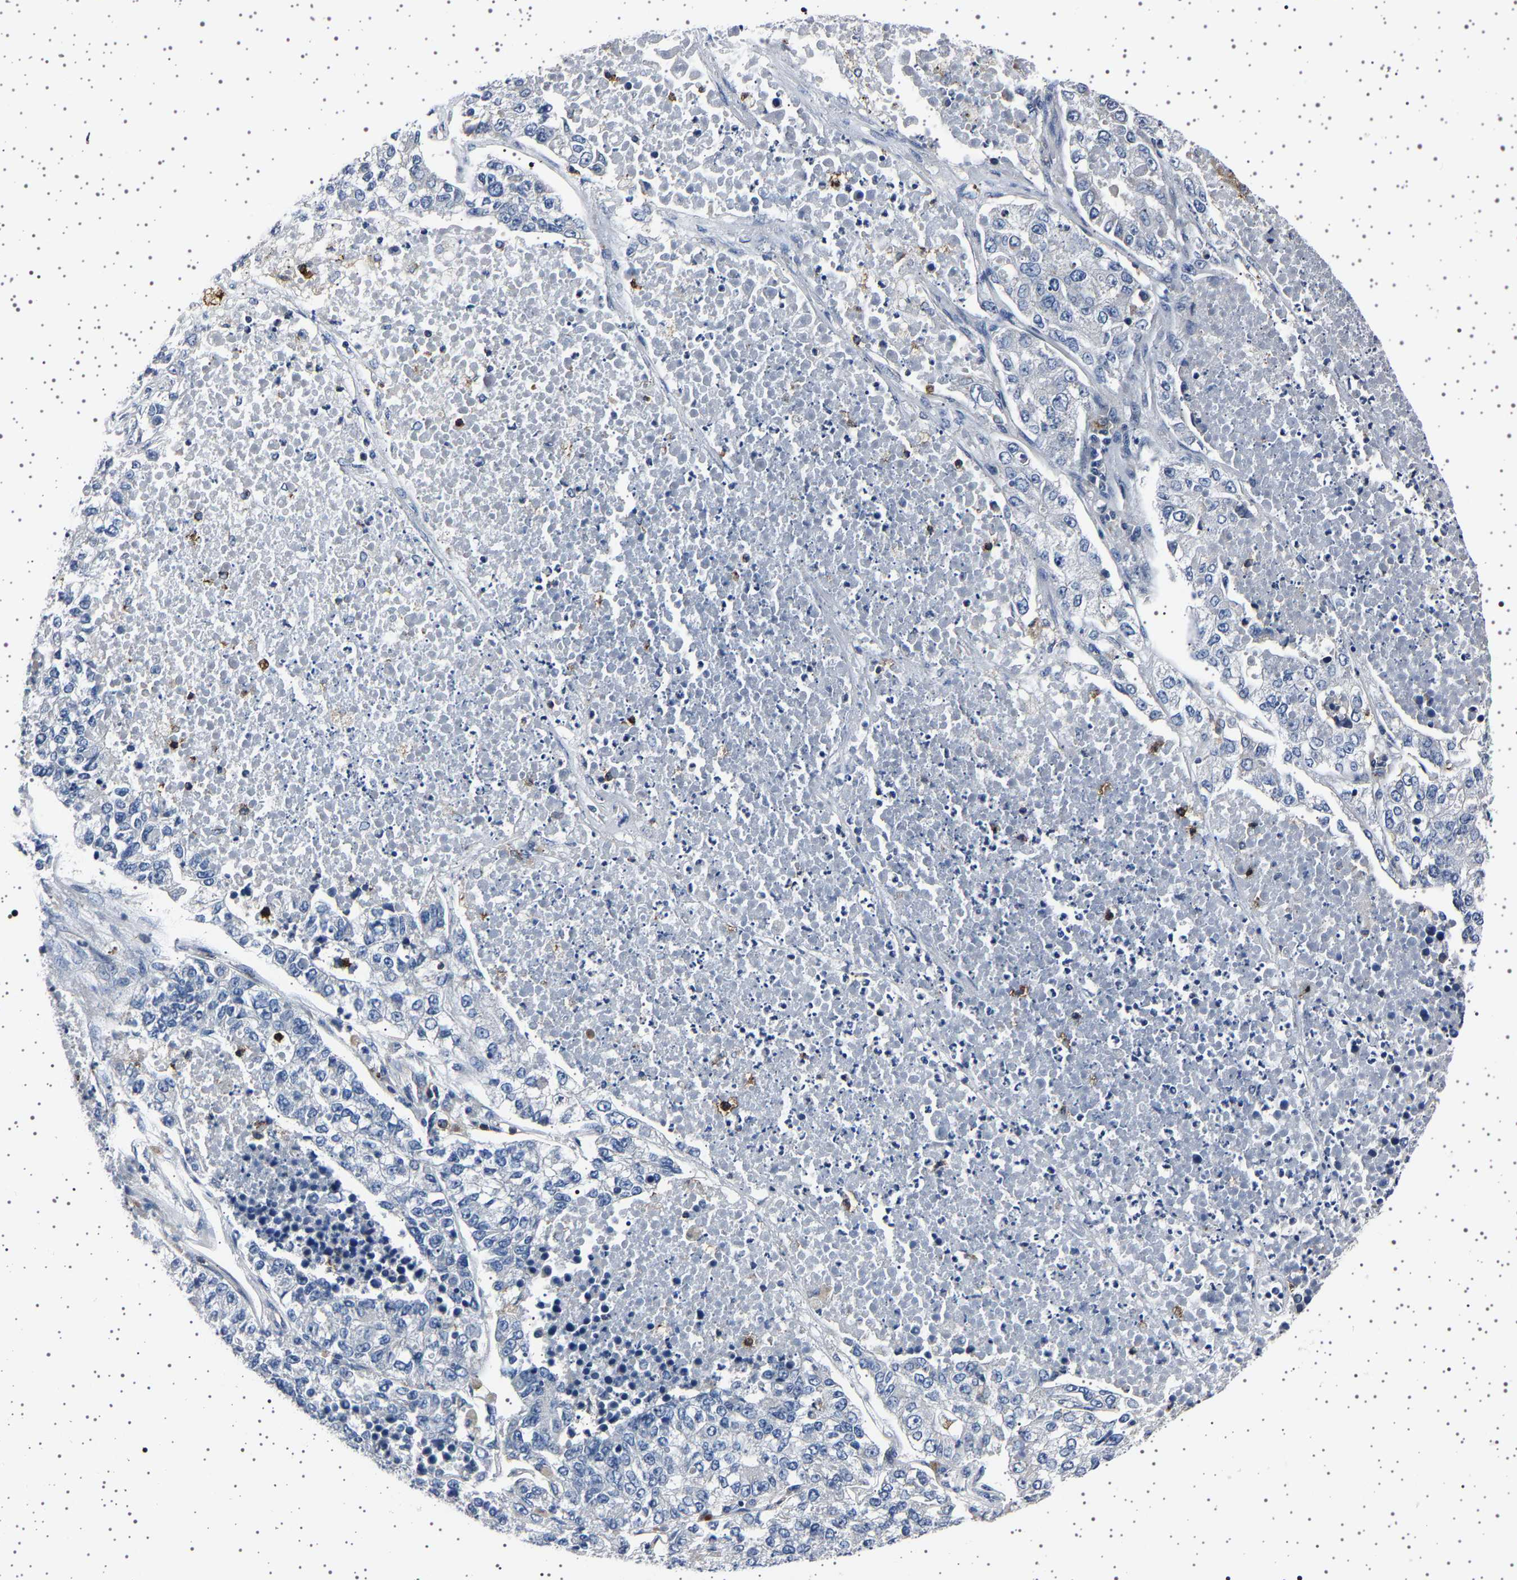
{"staining": {"intensity": "negative", "quantity": "none", "location": "none"}, "tissue": "lung cancer", "cell_type": "Tumor cells", "image_type": "cancer", "snomed": [{"axis": "morphology", "description": "Adenocarcinoma, NOS"}, {"axis": "topography", "description": "Lung"}], "caption": "A photomicrograph of lung cancer stained for a protein demonstrates no brown staining in tumor cells.", "gene": "IL10RB", "patient": {"sex": "male", "age": 49}}